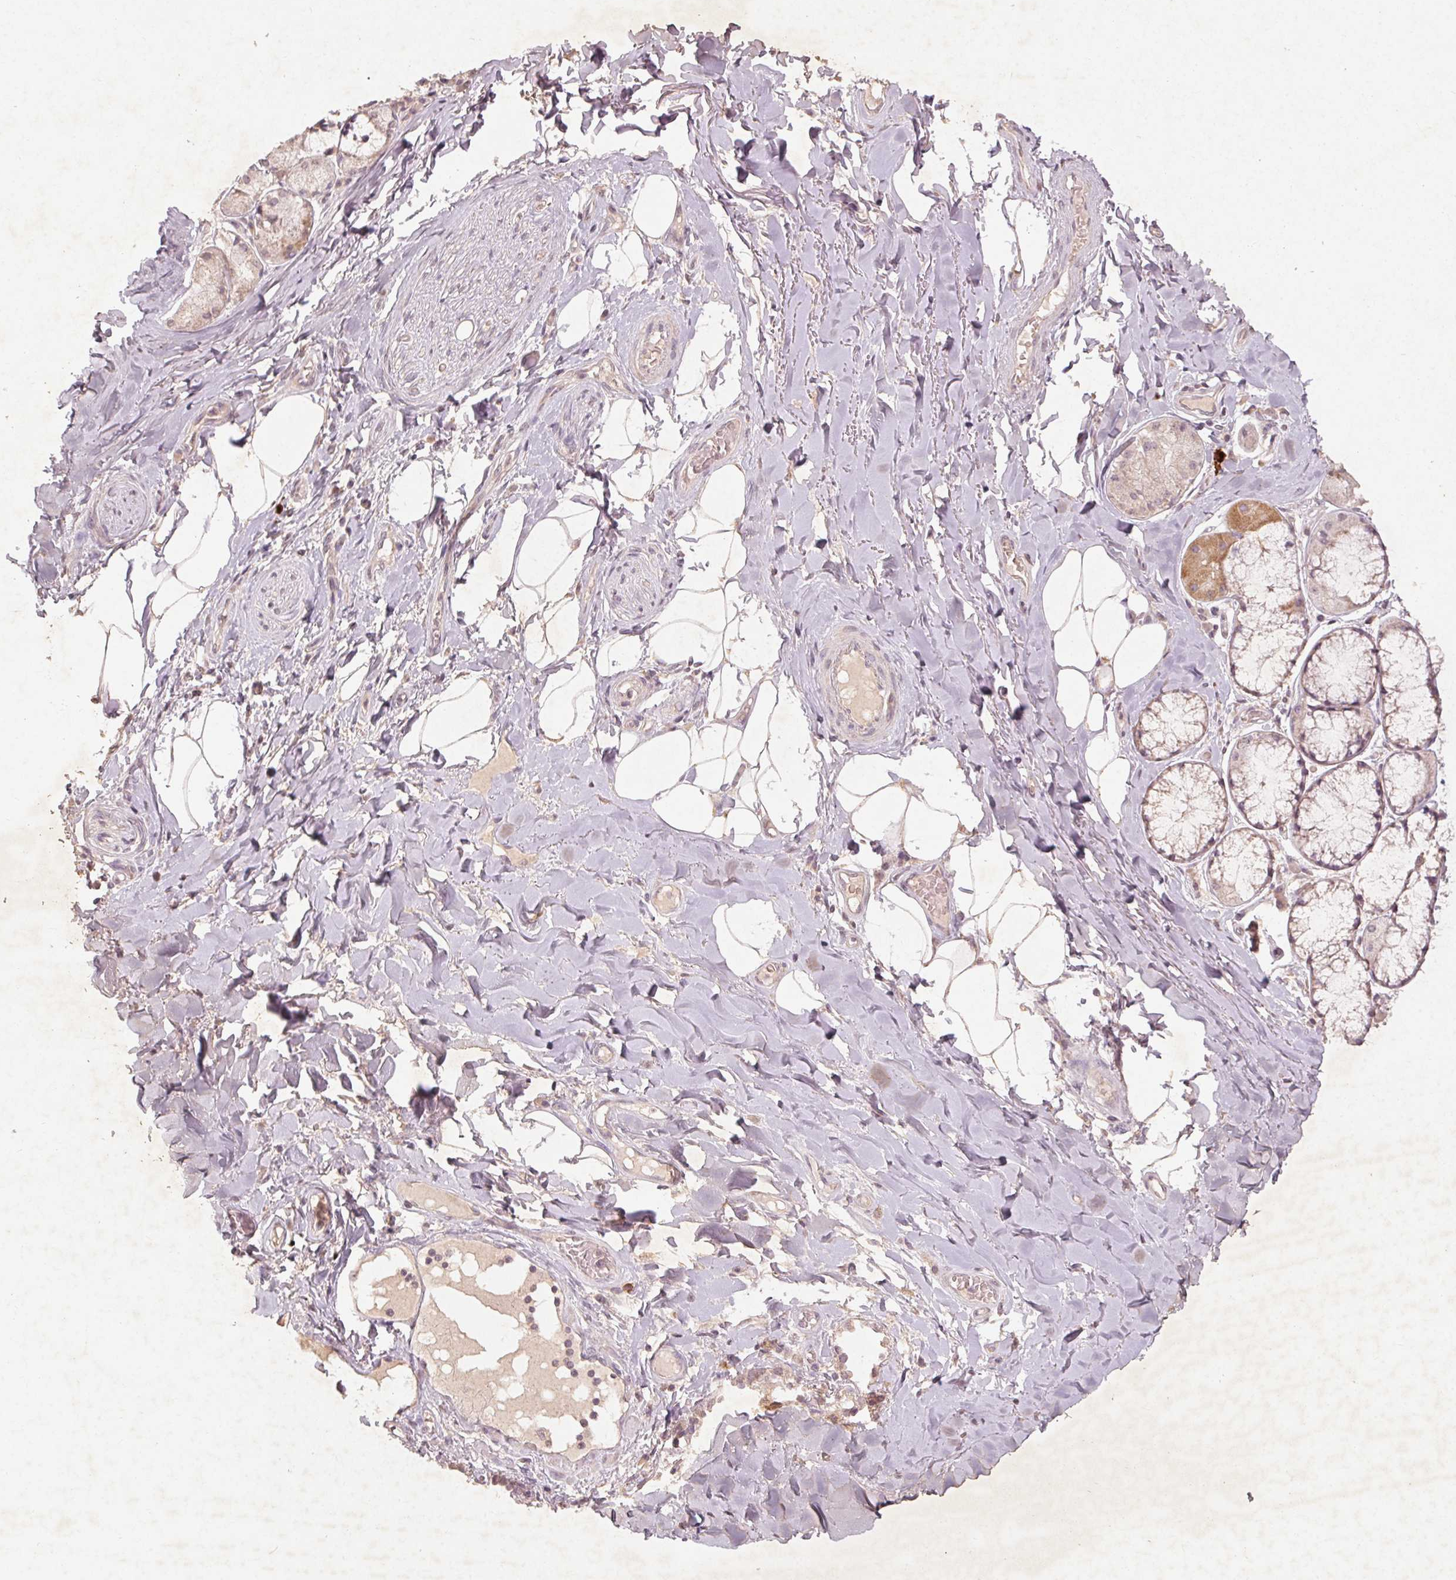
{"staining": {"intensity": "negative", "quantity": "none", "location": "none"}, "tissue": "adipose tissue", "cell_type": "Adipocytes", "image_type": "normal", "snomed": [{"axis": "morphology", "description": "Normal tissue, NOS"}, {"axis": "topography", "description": "Cartilage tissue"}, {"axis": "topography", "description": "Bronchus"}], "caption": "Immunohistochemical staining of normal human adipose tissue shows no significant positivity in adipocytes. The staining is performed using DAB (3,3'-diaminobenzidine) brown chromogen with nuclei counter-stained in using hematoxylin.", "gene": "ENSG00000255641", "patient": {"sex": "male", "age": 64}}